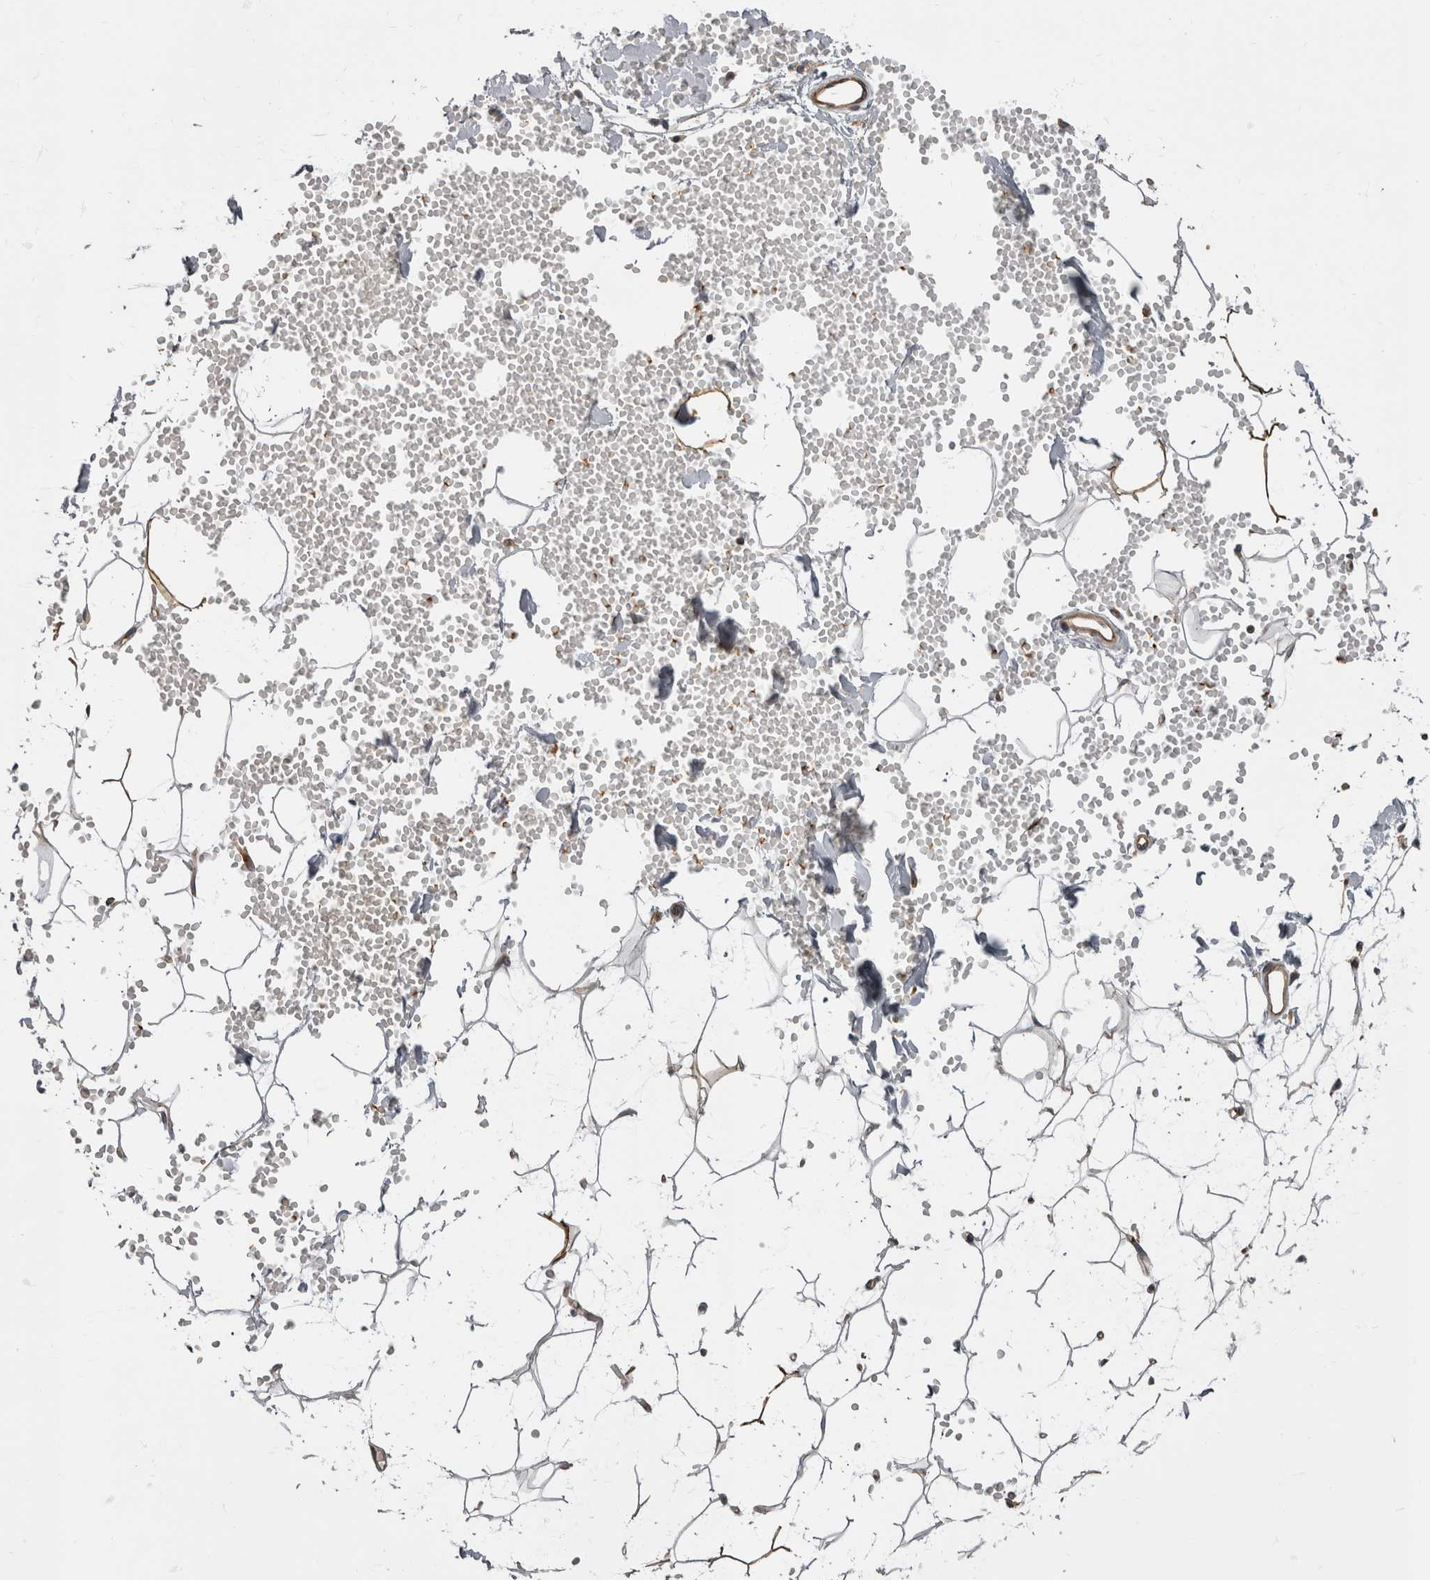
{"staining": {"intensity": "moderate", "quantity": "25%-75%", "location": "cytoplasmic/membranous"}, "tissue": "adipose tissue", "cell_type": "Adipocytes", "image_type": "normal", "snomed": [{"axis": "morphology", "description": "Normal tissue, NOS"}, {"axis": "topography", "description": "Breast"}], "caption": "Immunohistochemistry (DAB) staining of benign human adipose tissue exhibits moderate cytoplasmic/membranous protein expression in approximately 25%-75% of adipocytes.", "gene": "HOOK3", "patient": {"sex": "female", "age": 23}}